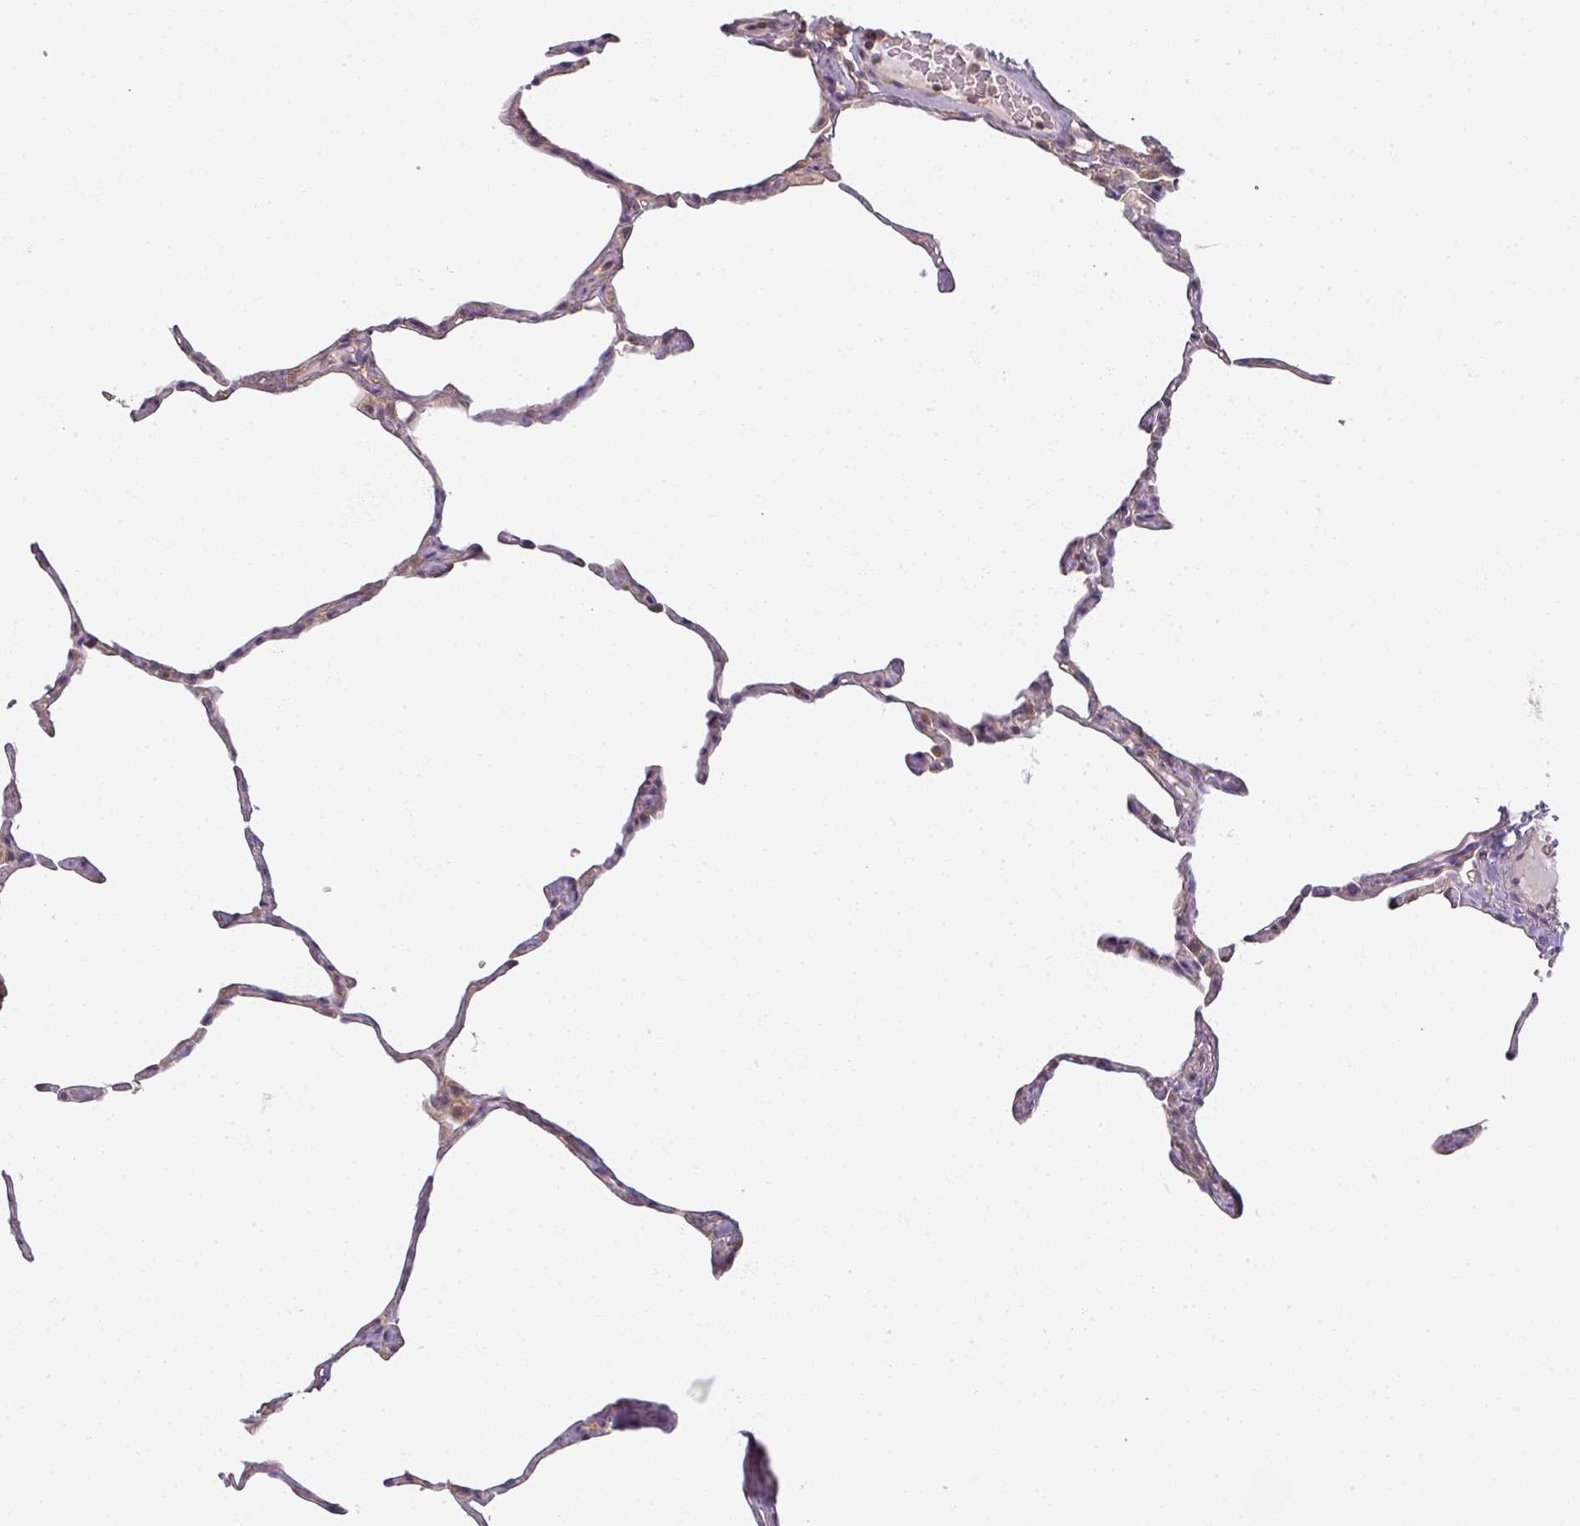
{"staining": {"intensity": "moderate", "quantity": "<25%", "location": "cytoplasmic/membranous"}, "tissue": "lung", "cell_type": "Alveolar cells", "image_type": "normal", "snomed": [{"axis": "morphology", "description": "Normal tissue, NOS"}, {"axis": "topography", "description": "Lung"}], "caption": "Brown immunohistochemical staining in normal human lung exhibits moderate cytoplasmic/membranous positivity in about <25% of alveolar cells.", "gene": "AGPAT4", "patient": {"sex": "male", "age": 65}}